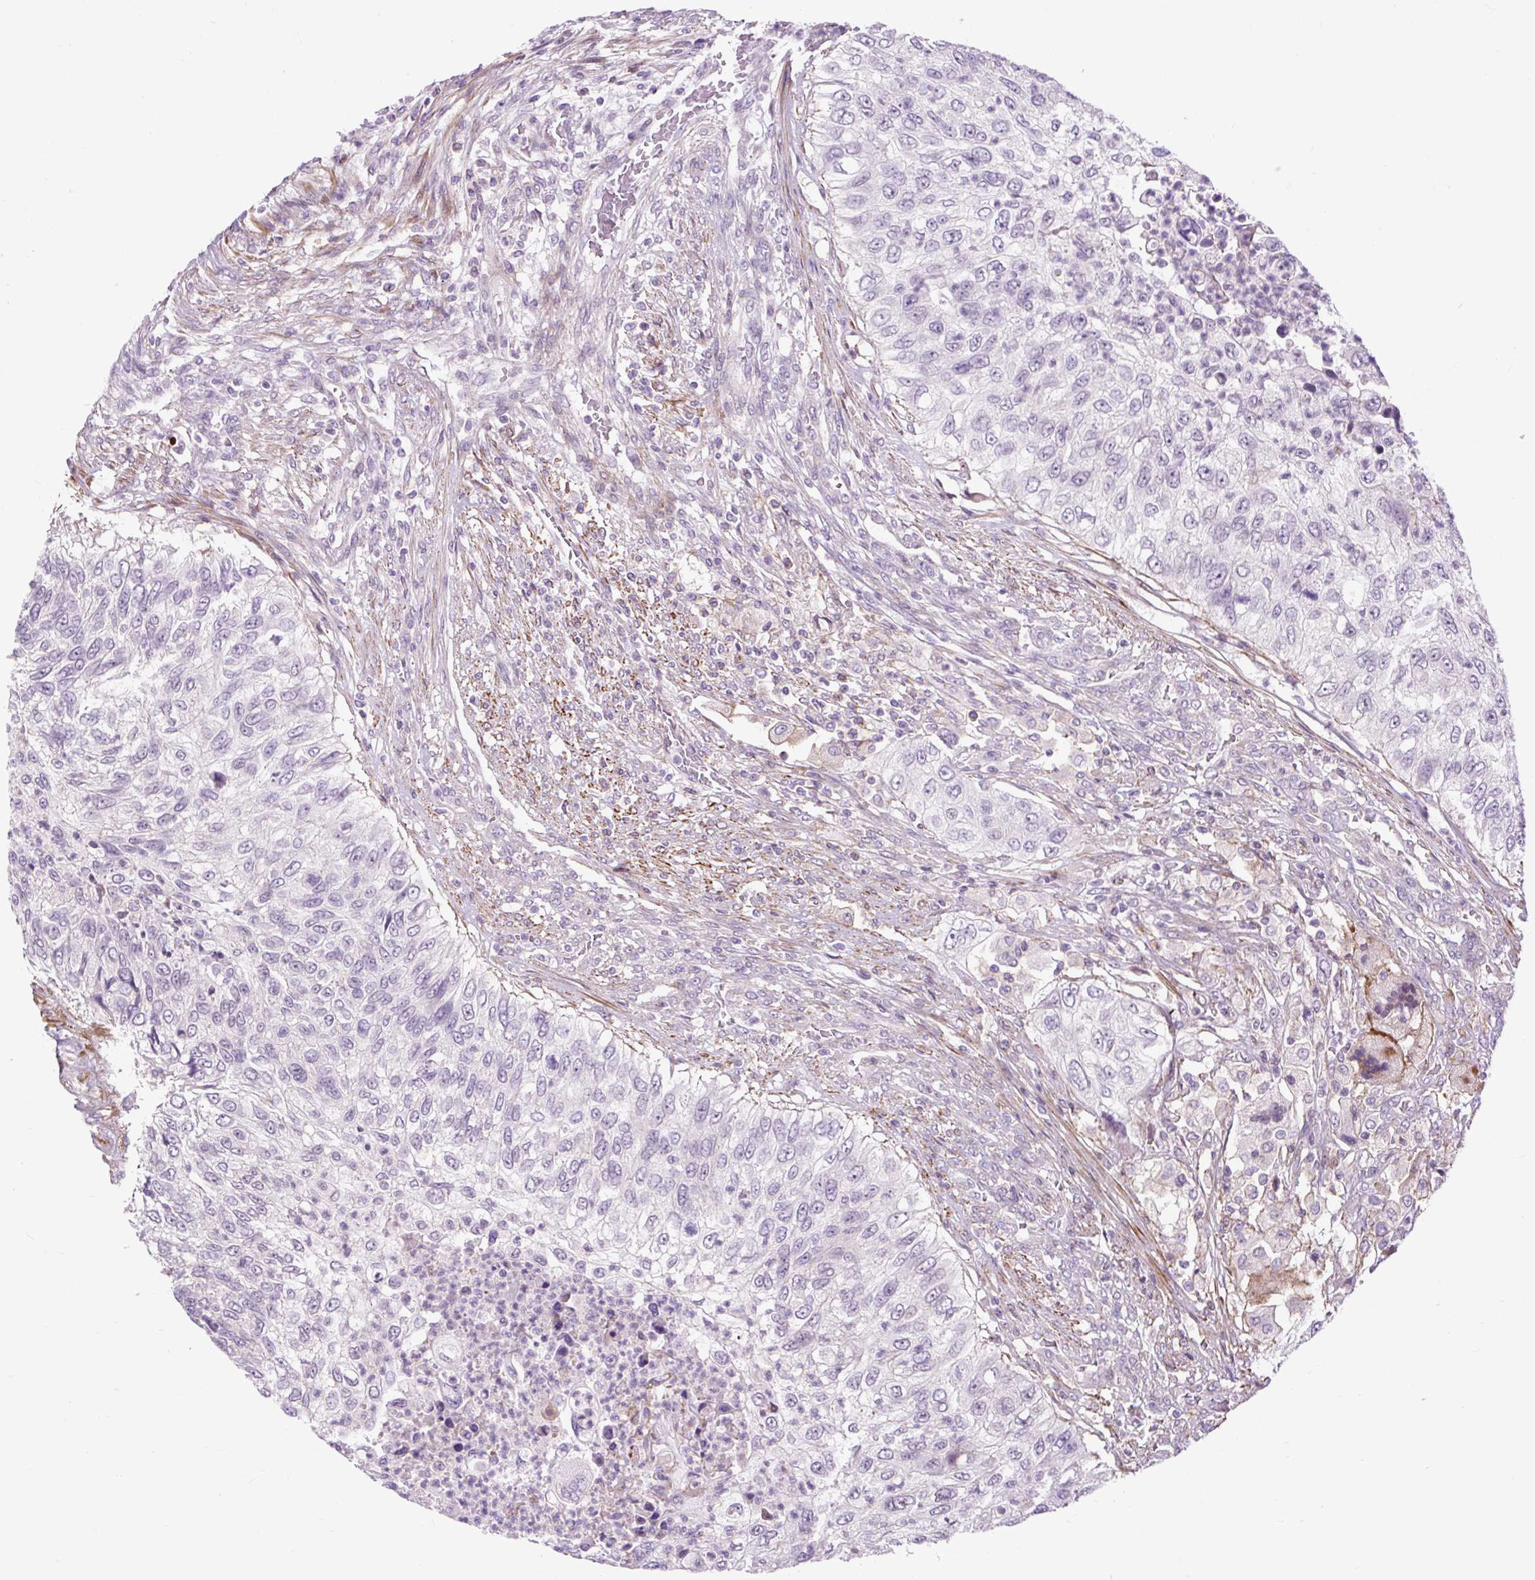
{"staining": {"intensity": "negative", "quantity": "none", "location": "none"}, "tissue": "urothelial cancer", "cell_type": "Tumor cells", "image_type": "cancer", "snomed": [{"axis": "morphology", "description": "Urothelial carcinoma, High grade"}, {"axis": "topography", "description": "Urinary bladder"}], "caption": "This is a image of immunohistochemistry staining of urothelial carcinoma (high-grade), which shows no positivity in tumor cells. Brightfield microscopy of immunohistochemistry (IHC) stained with DAB (3,3'-diaminobenzidine) (brown) and hematoxylin (blue), captured at high magnification.", "gene": "ZNF197", "patient": {"sex": "female", "age": 60}}